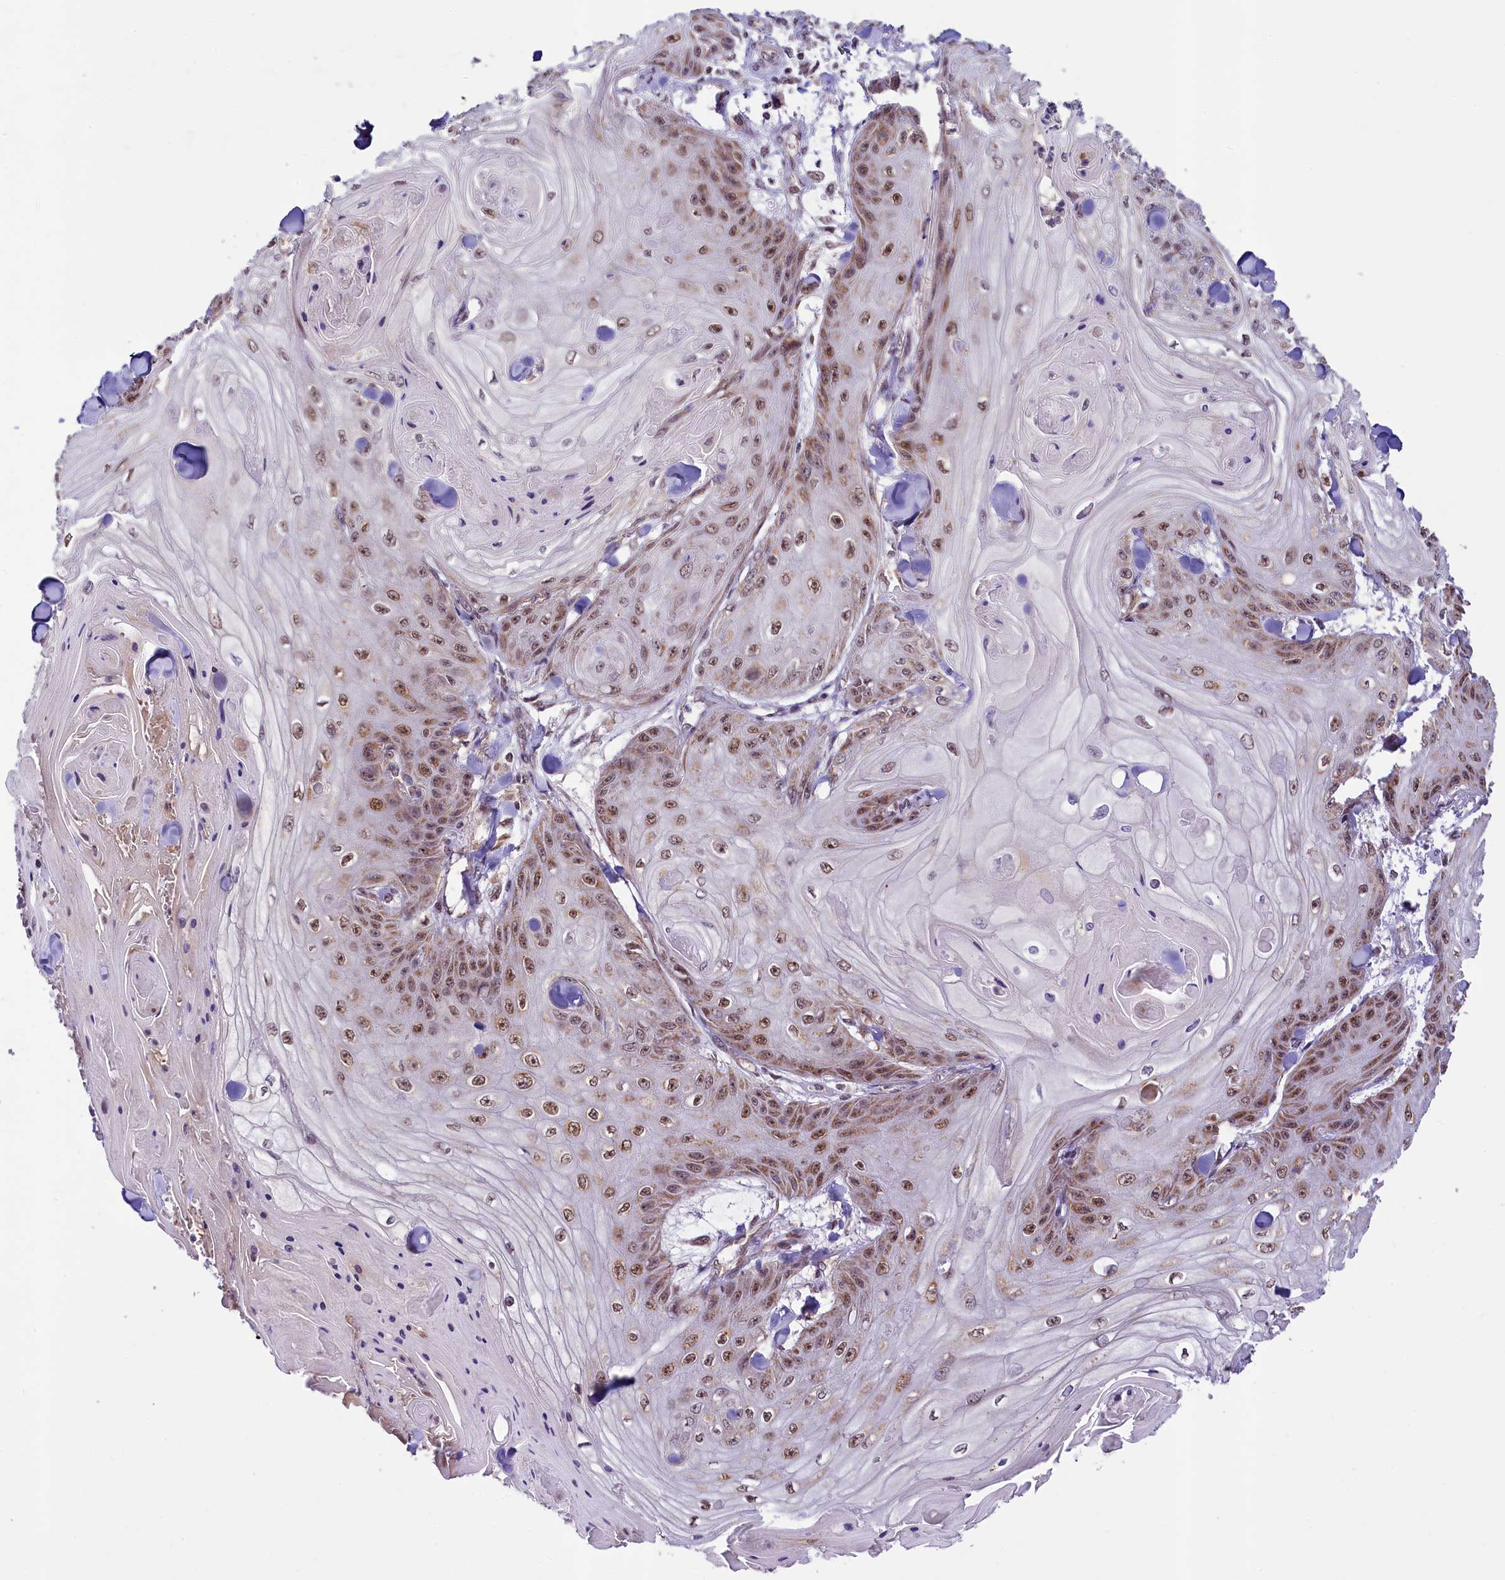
{"staining": {"intensity": "moderate", "quantity": ">75%", "location": "nuclear"}, "tissue": "skin cancer", "cell_type": "Tumor cells", "image_type": "cancer", "snomed": [{"axis": "morphology", "description": "Squamous cell carcinoma, NOS"}, {"axis": "topography", "description": "Skin"}], "caption": "Protein staining by IHC shows moderate nuclear expression in approximately >75% of tumor cells in skin cancer.", "gene": "PAF1", "patient": {"sex": "male", "age": 74}}